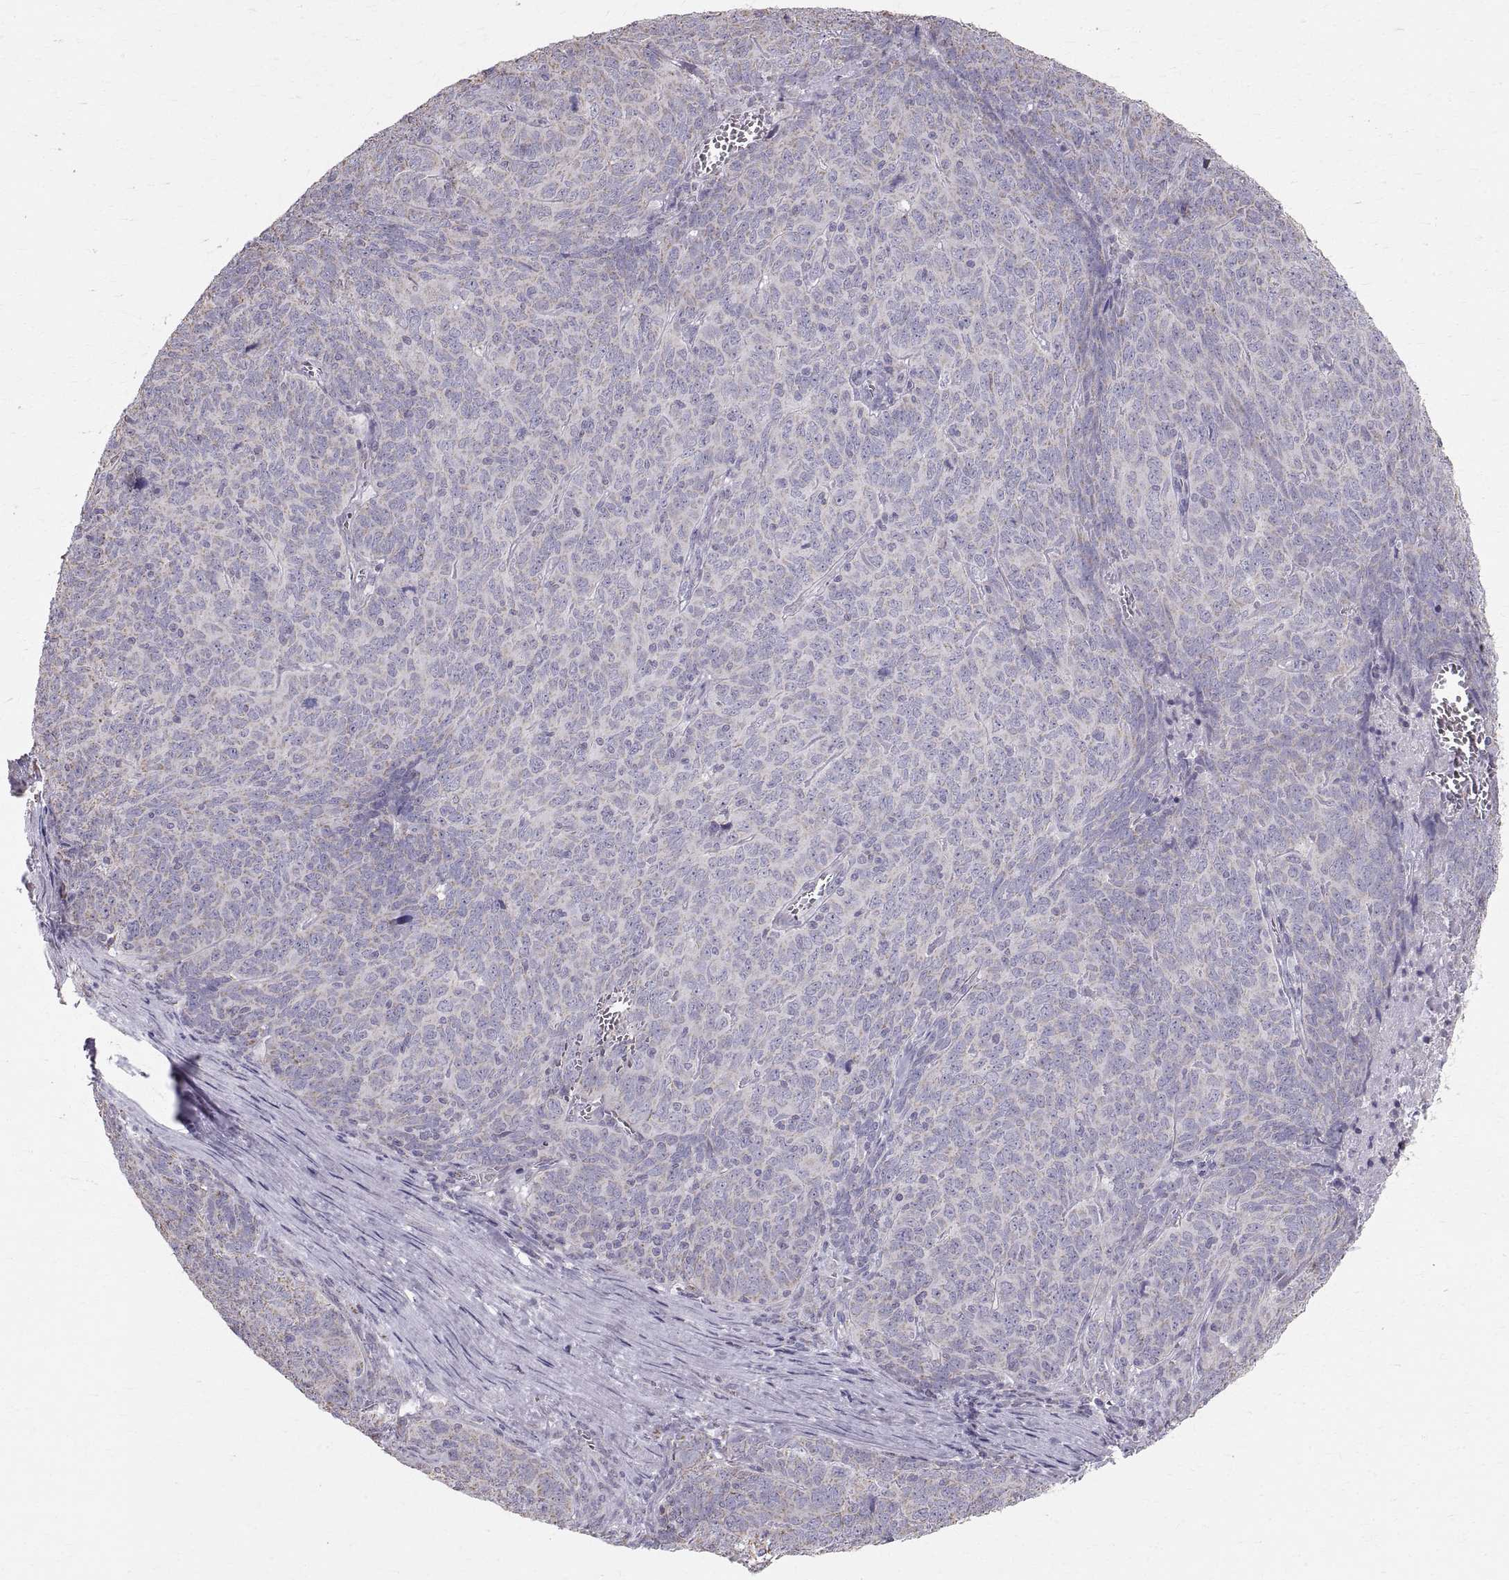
{"staining": {"intensity": "negative", "quantity": "none", "location": "none"}, "tissue": "skin cancer", "cell_type": "Tumor cells", "image_type": "cancer", "snomed": [{"axis": "morphology", "description": "Squamous cell carcinoma, NOS"}, {"axis": "topography", "description": "Skin"}, {"axis": "topography", "description": "Anal"}], "caption": "This micrograph is of skin squamous cell carcinoma stained with immunohistochemistry to label a protein in brown with the nuclei are counter-stained blue. There is no expression in tumor cells.", "gene": "STMND1", "patient": {"sex": "female", "age": 51}}